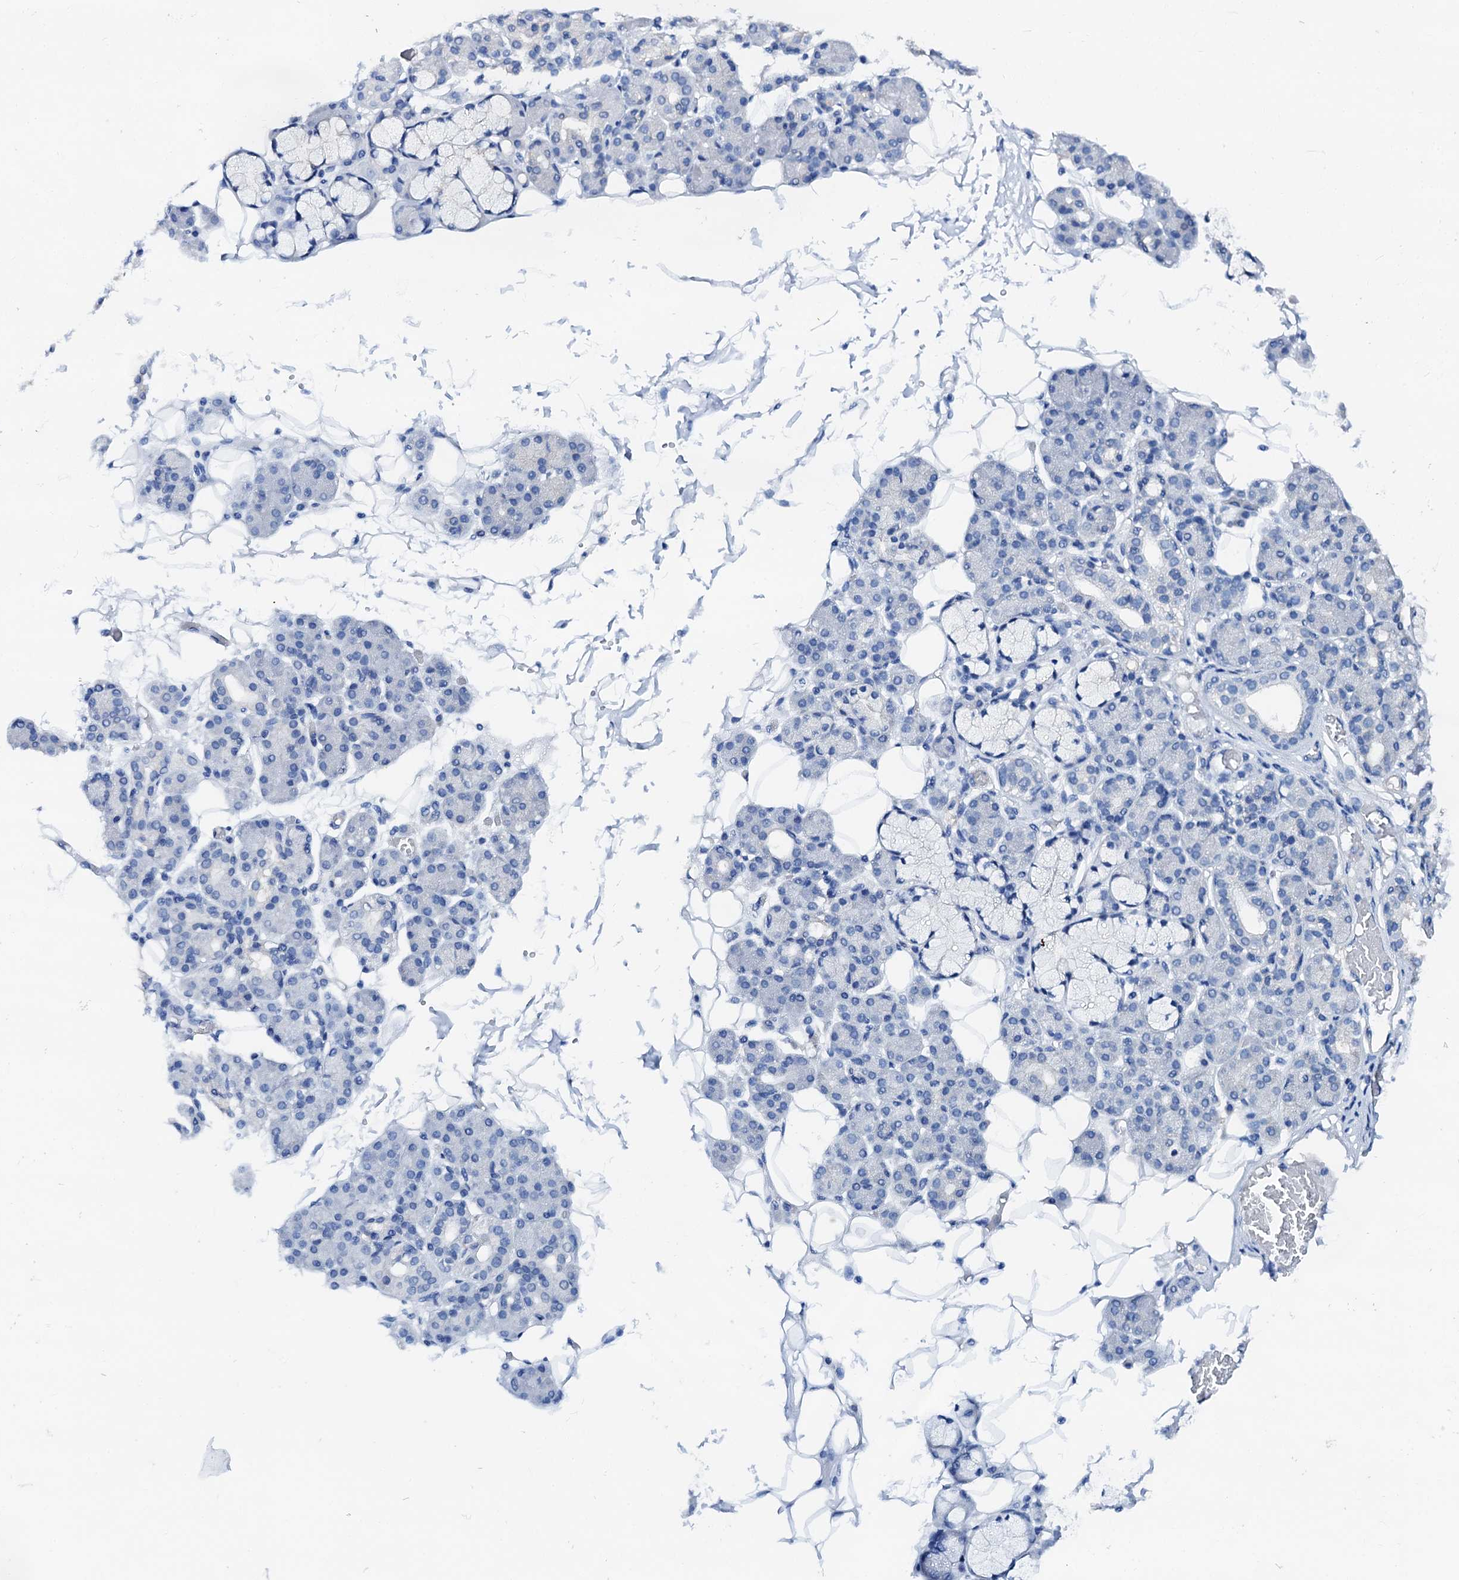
{"staining": {"intensity": "negative", "quantity": "none", "location": "none"}, "tissue": "salivary gland", "cell_type": "Glandular cells", "image_type": "normal", "snomed": [{"axis": "morphology", "description": "Normal tissue, NOS"}, {"axis": "topography", "description": "Salivary gland"}], "caption": "Salivary gland was stained to show a protein in brown. There is no significant expression in glandular cells. The staining is performed using DAB (3,3'-diaminobenzidine) brown chromogen with nuclei counter-stained in using hematoxylin.", "gene": "CSN2", "patient": {"sex": "male", "age": 63}}